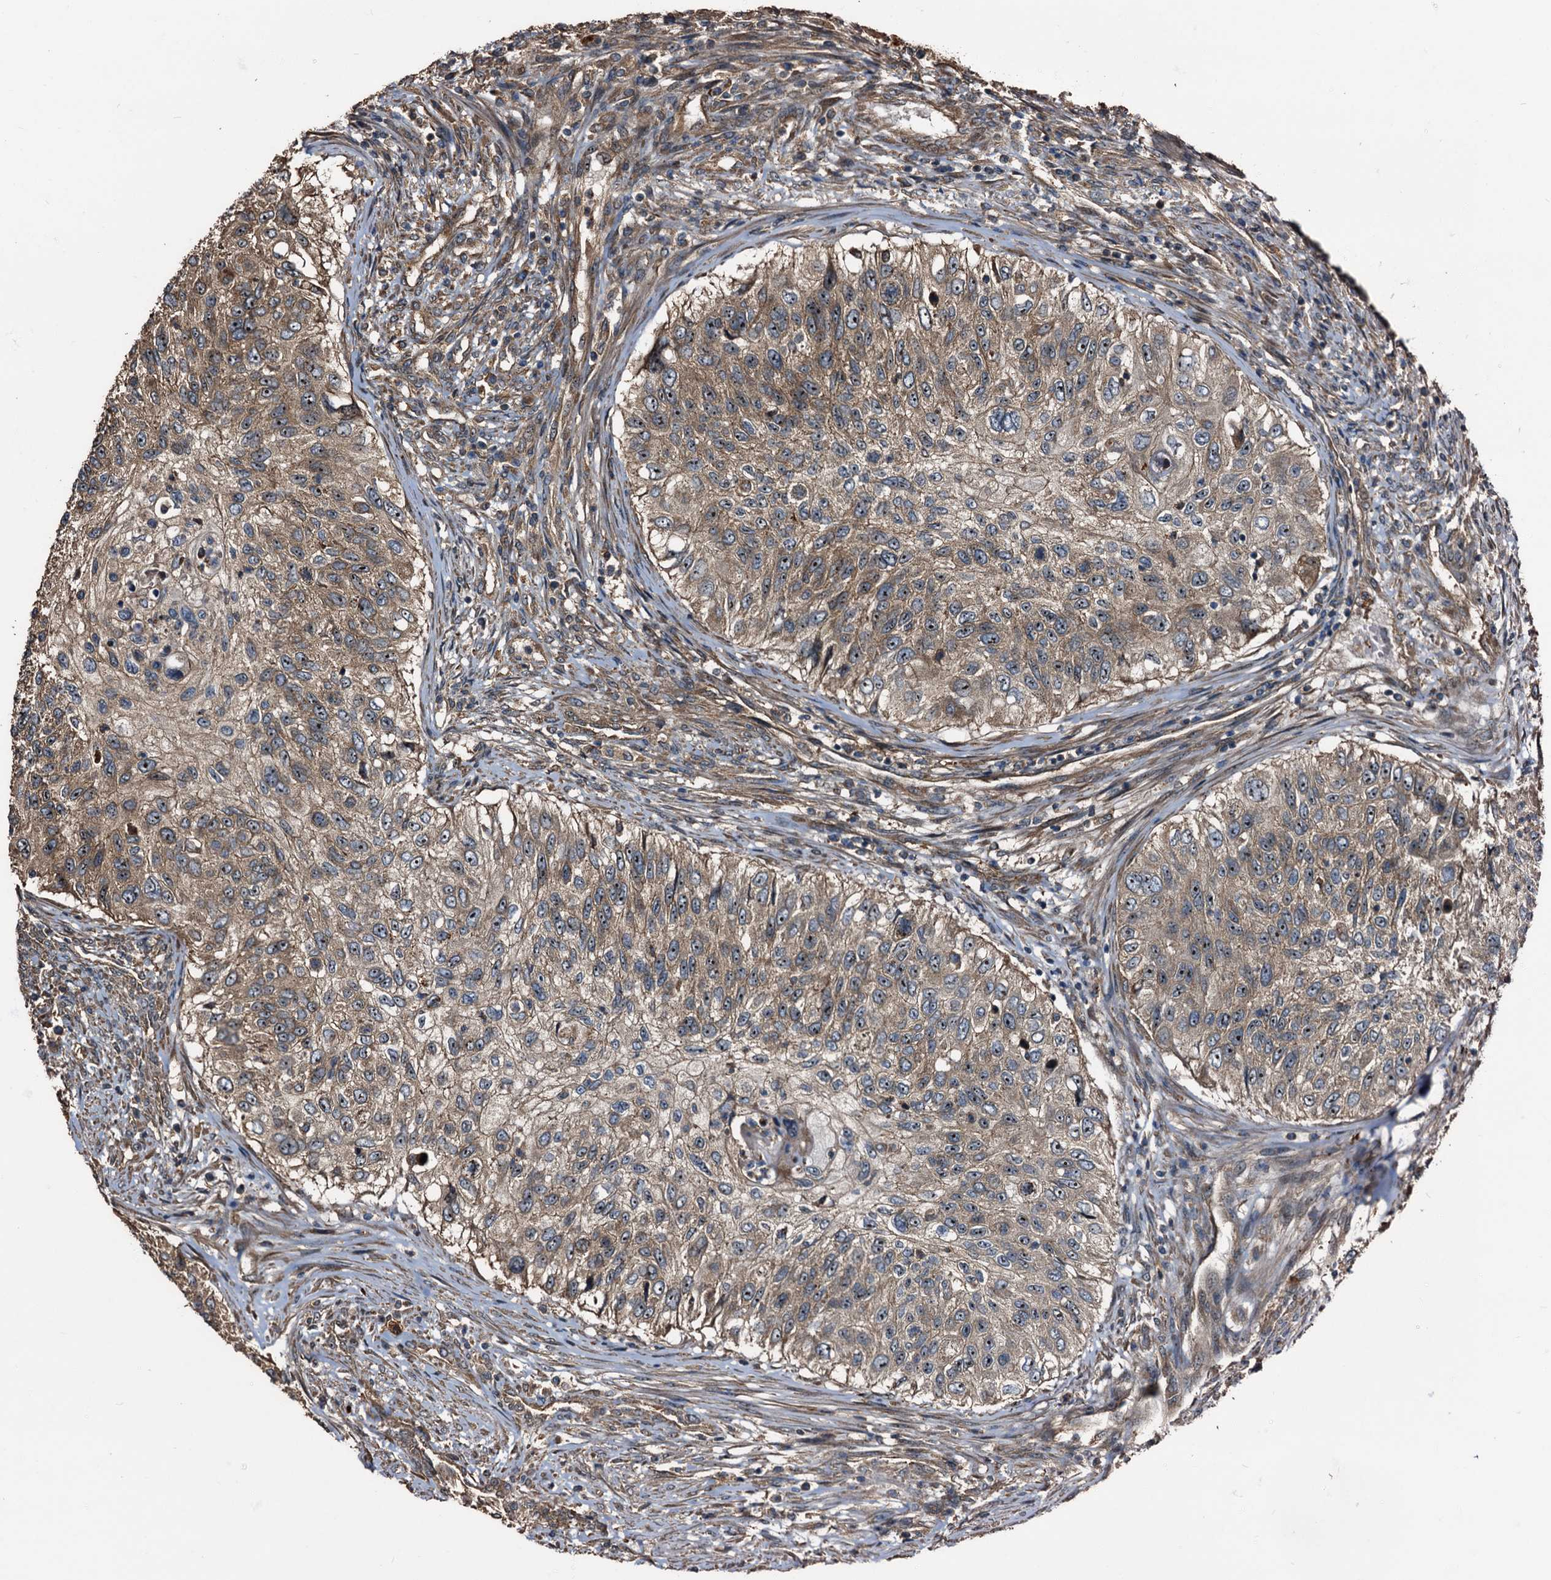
{"staining": {"intensity": "moderate", "quantity": "25%-75%", "location": "cytoplasmic/membranous"}, "tissue": "urothelial cancer", "cell_type": "Tumor cells", "image_type": "cancer", "snomed": [{"axis": "morphology", "description": "Urothelial carcinoma, High grade"}, {"axis": "topography", "description": "Urinary bladder"}], "caption": "This photomicrograph exhibits immunohistochemistry staining of urothelial cancer, with medium moderate cytoplasmic/membranous positivity in about 25%-75% of tumor cells.", "gene": "PEX5", "patient": {"sex": "female", "age": 60}}